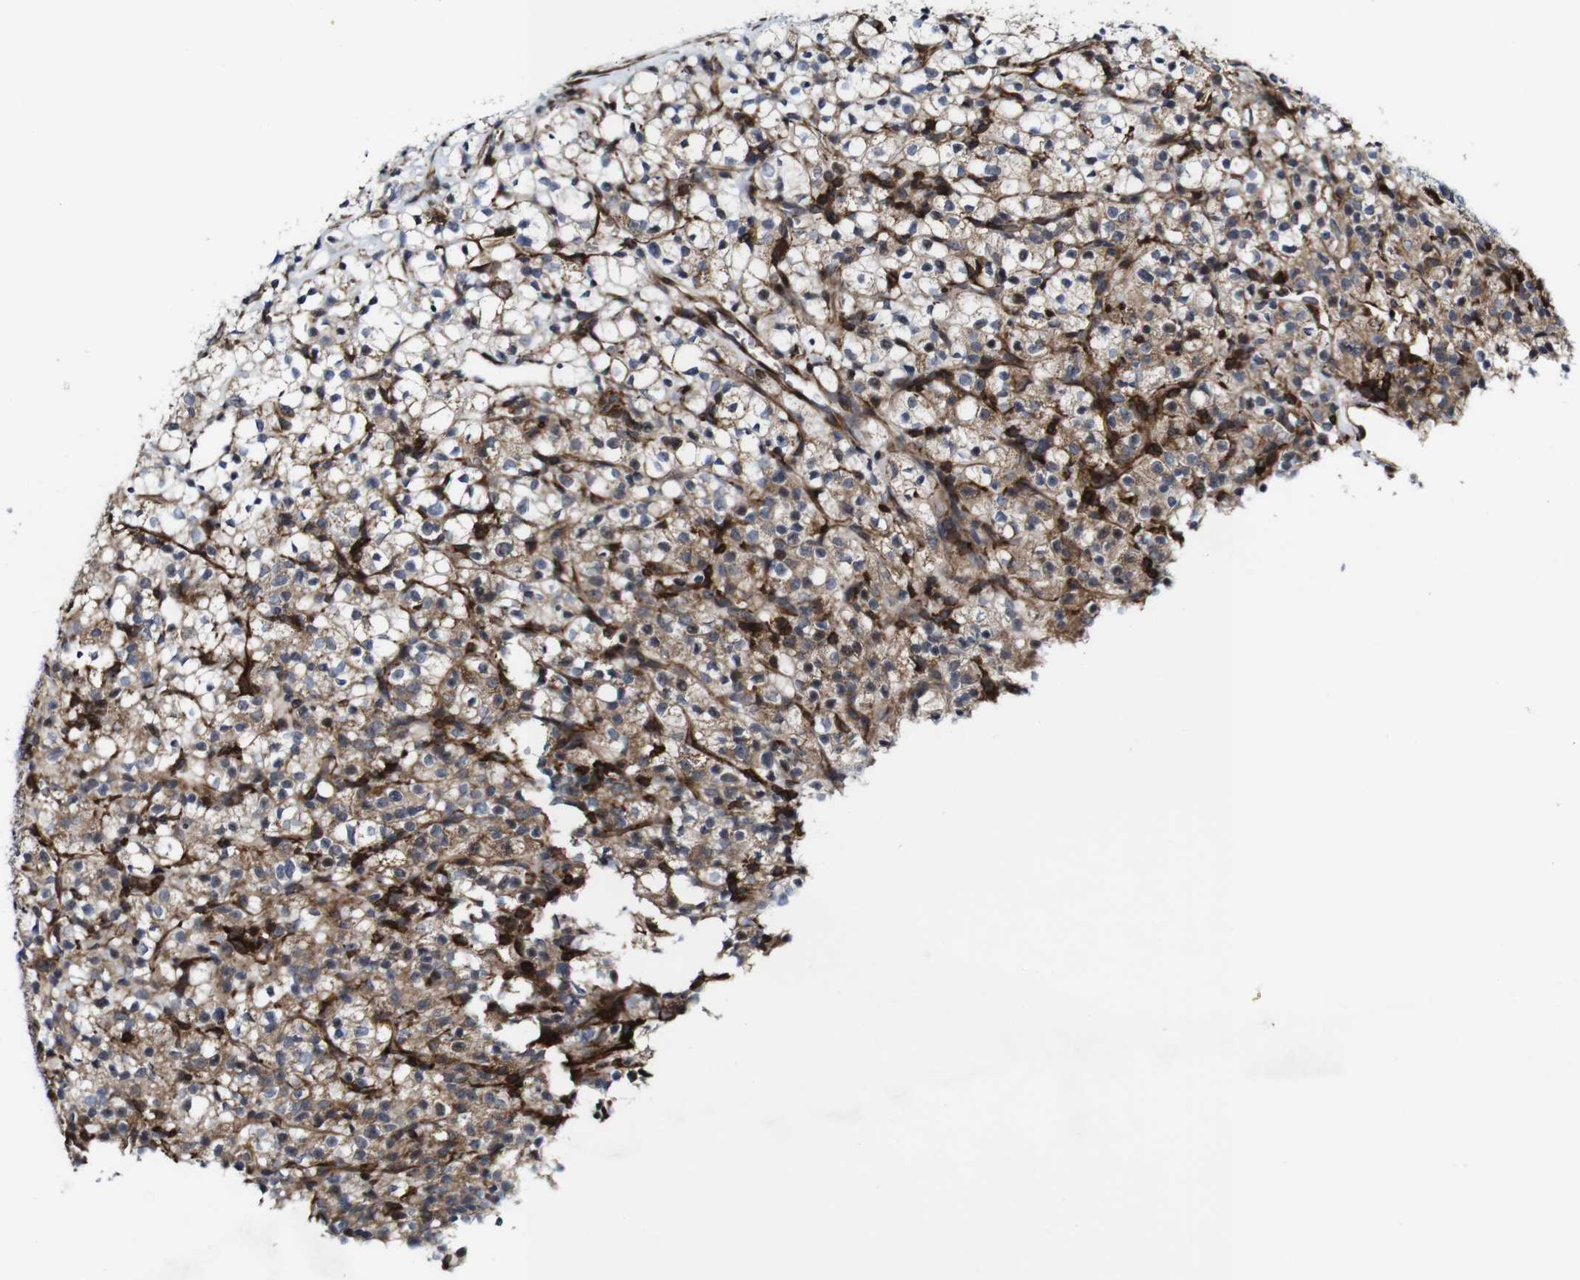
{"staining": {"intensity": "moderate", "quantity": ">75%", "location": "cytoplasmic/membranous"}, "tissue": "renal cancer", "cell_type": "Tumor cells", "image_type": "cancer", "snomed": [{"axis": "morphology", "description": "Normal tissue, NOS"}, {"axis": "morphology", "description": "Adenocarcinoma, NOS"}, {"axis": "topography", "description": "Kidney"}], "caption": "Immunohistochemistry (IHC) staining of renal cancer (adenocarcinoma), which demonstrates medium levels of moderate cytoplasmic/membranous positivity in about >75% of tumor cells indicating moderate cytoplasmic/membranous protein expression. The staining was performed using DAB (brown) for protein detection and nuclei were counterstained in hematoxylin (blue).", "gene": "JAK2", "patient": {"sex": "female", "age": 72}}